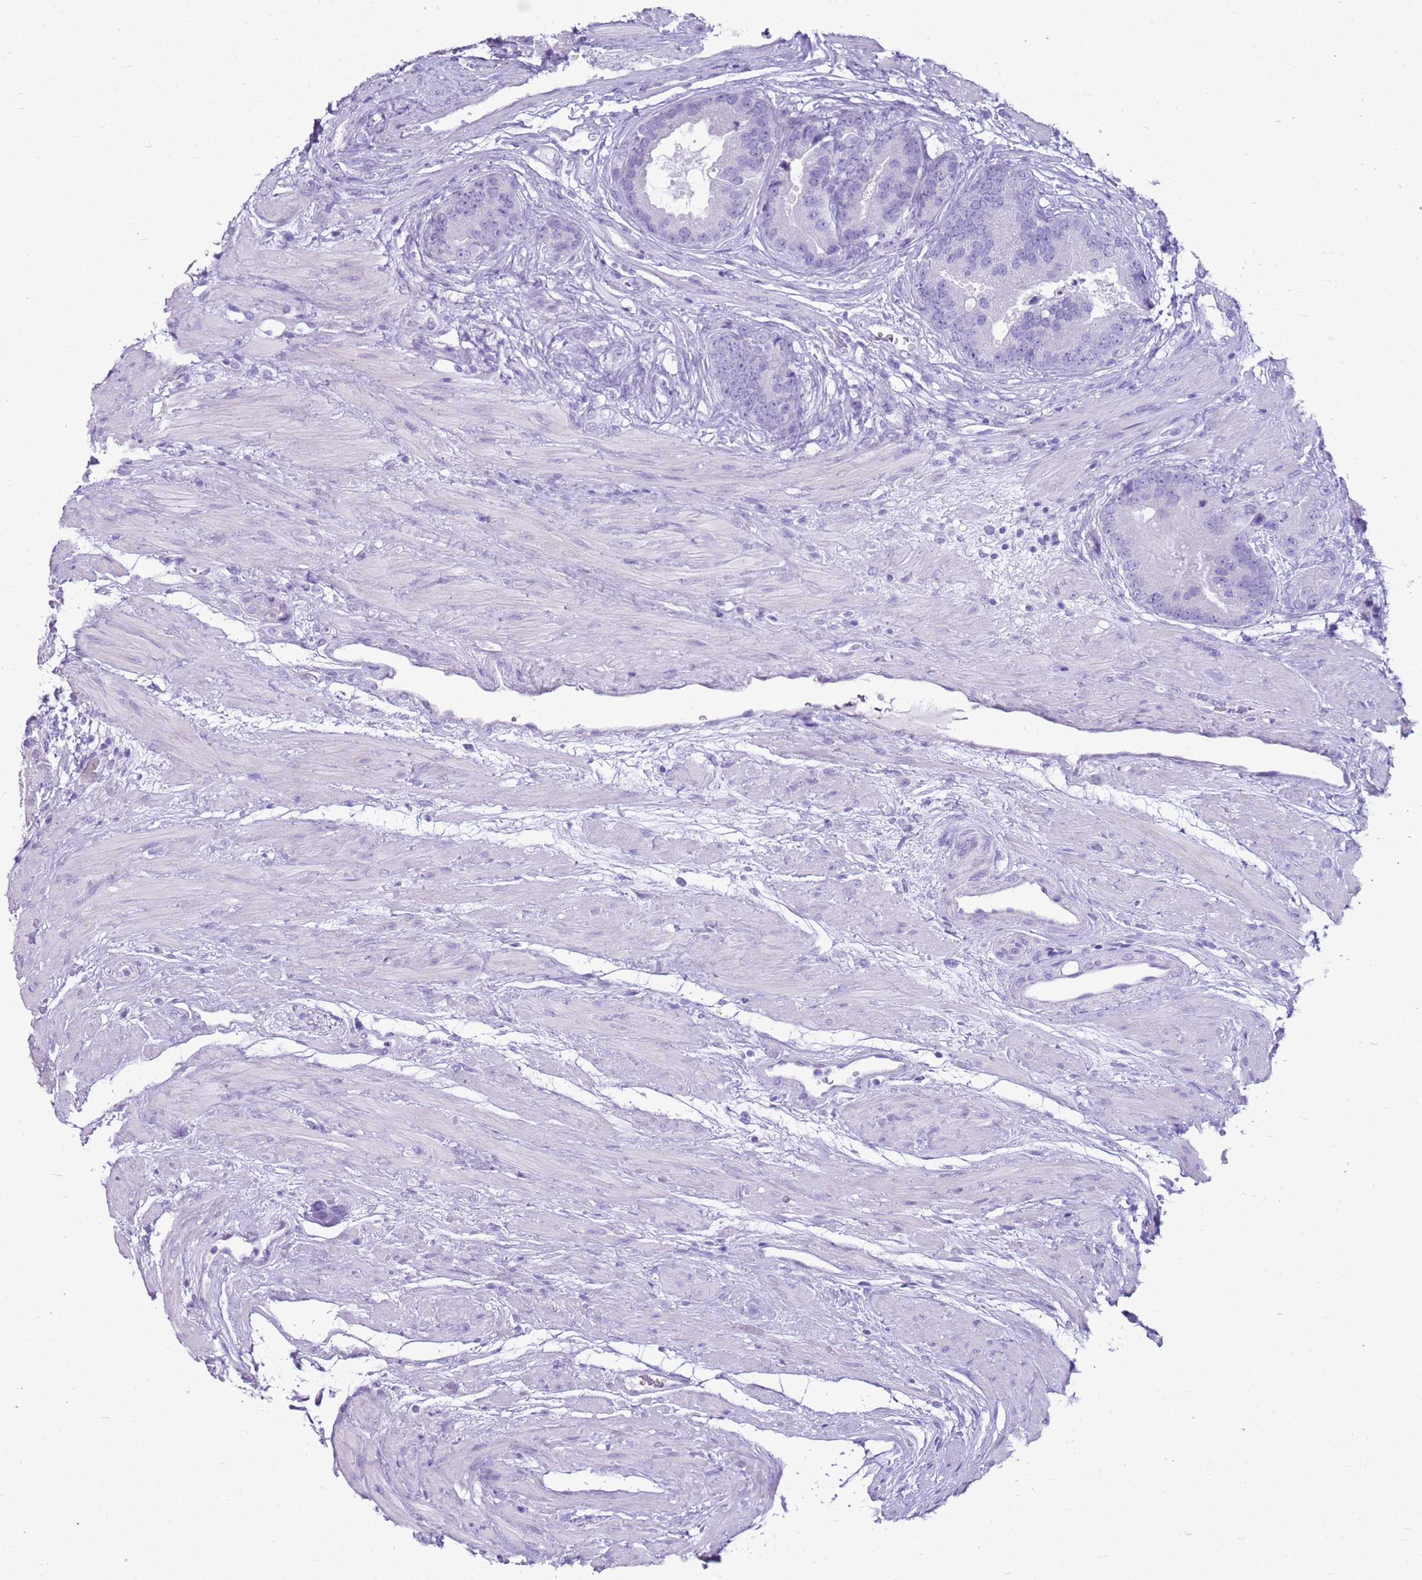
{"staining": {"intensity": "negative", "quantity": "none", "location": "none"}, "tissue": "prostate cancer", "cell_type": "Tumor cells", "image_type": "cancer", "snomed": [{"axis": "morphology", "description": "Adenocarcinoma, High grade"}, {"axis": "topography", "description": "Prostate"}], "caption": "IHC of human prostate high-grade adenocarcinoma exhibits no expression in tumor cells.", "gene": "CA8", "patient": {"sex": "male", "age": 70}}